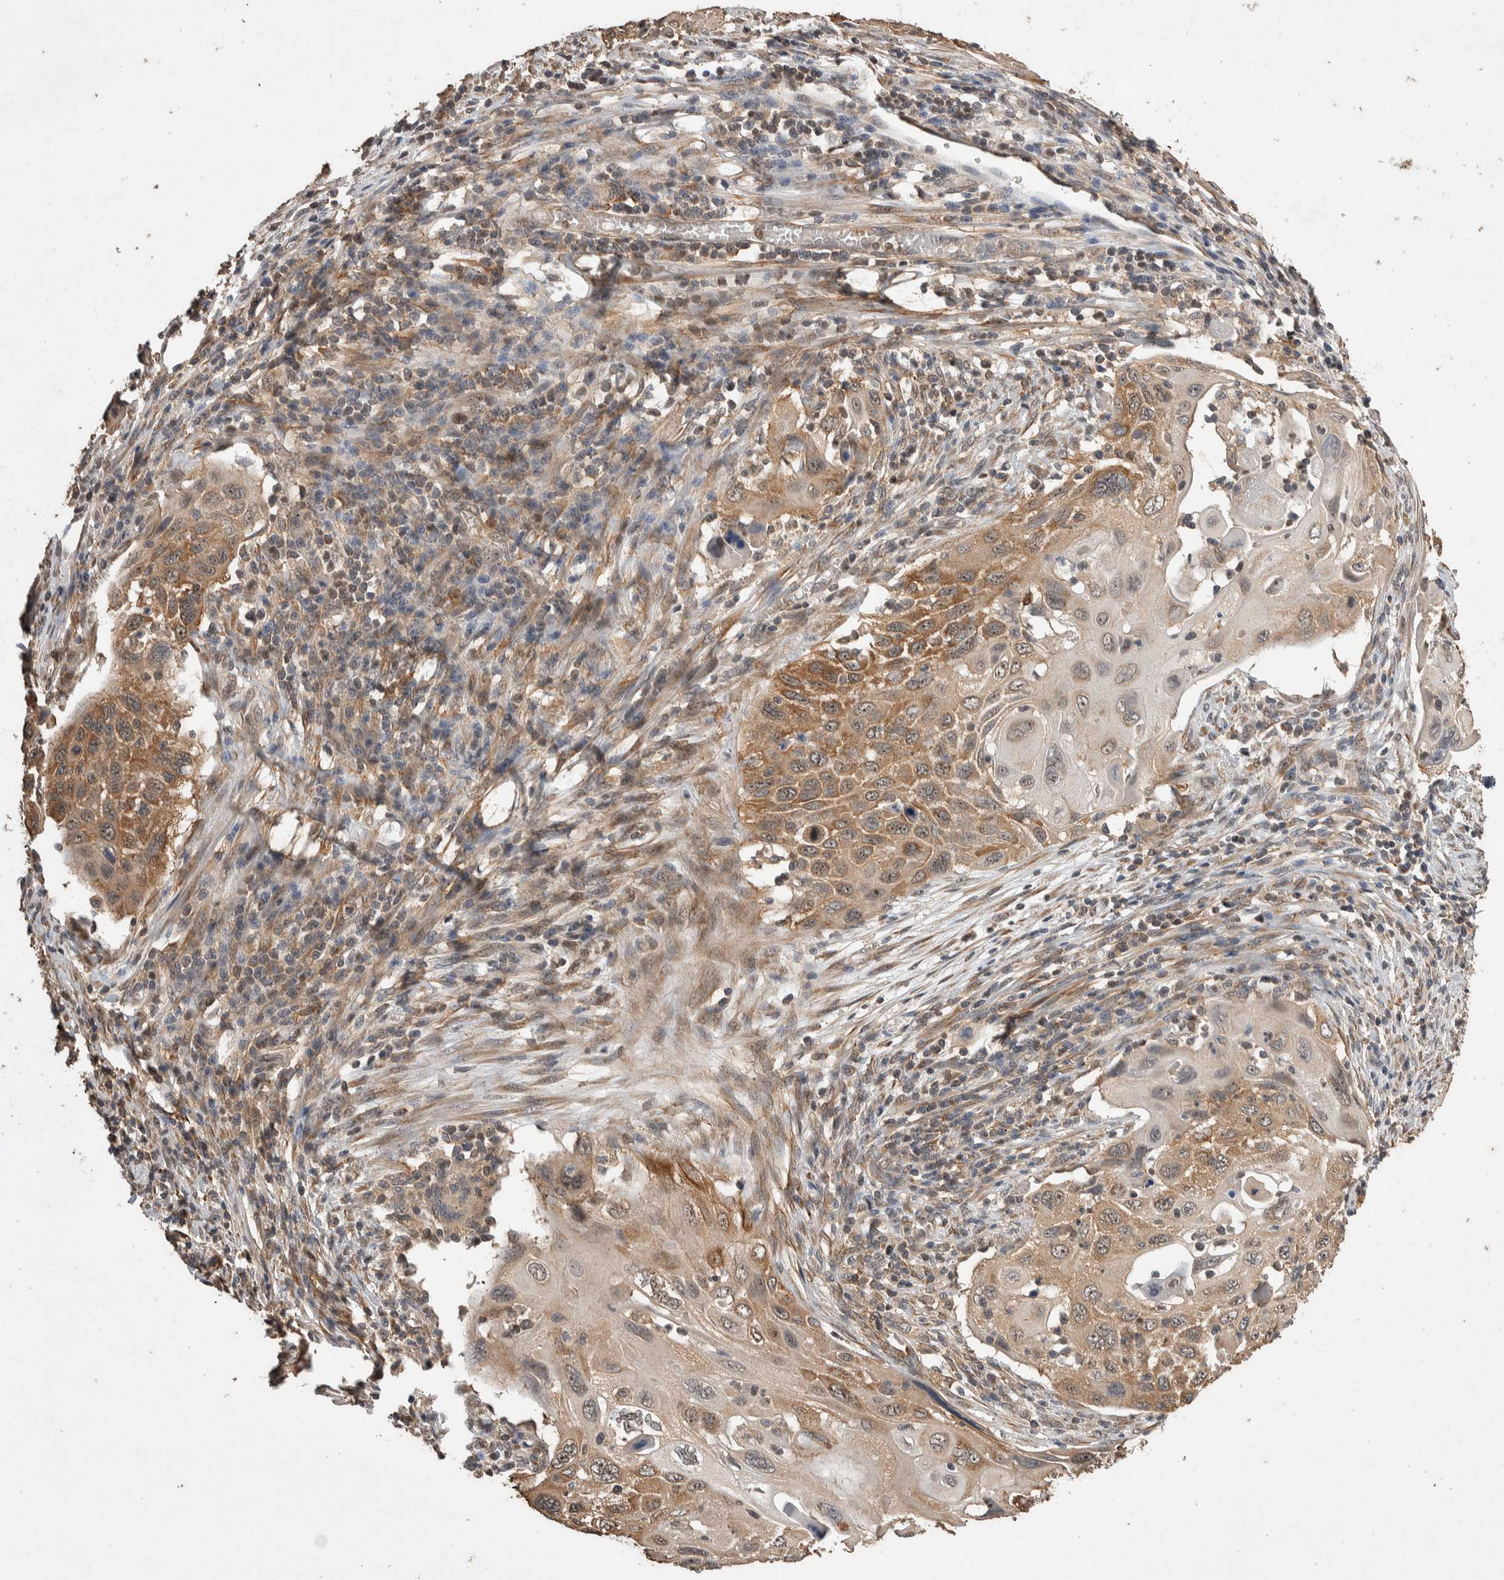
{"staining": {"intensity": "moderate", "quantity": ">75%", "location": "cytoplasmic/membranous"}, "tissue": "cervical cancer", "cell_type": "Tumor cells", "image_type": "cancer", "snomed": [{"axis": "morphology", "description": "Squamous cell carcinoma, NOS"}, {"axis": "topography", "description": "Cervix"}], "caption": "This photomicrograph exhibits cervical squamous cell carcinoma stained with immunohistochemistry to label a protein in brown. The cytoplasmic/membranous of tumor cells show moderate positivity for the protein. Nuclei are counter-stained blue.", "gene": "DVL2", "patient": {"sex": "female", "age": 70}}